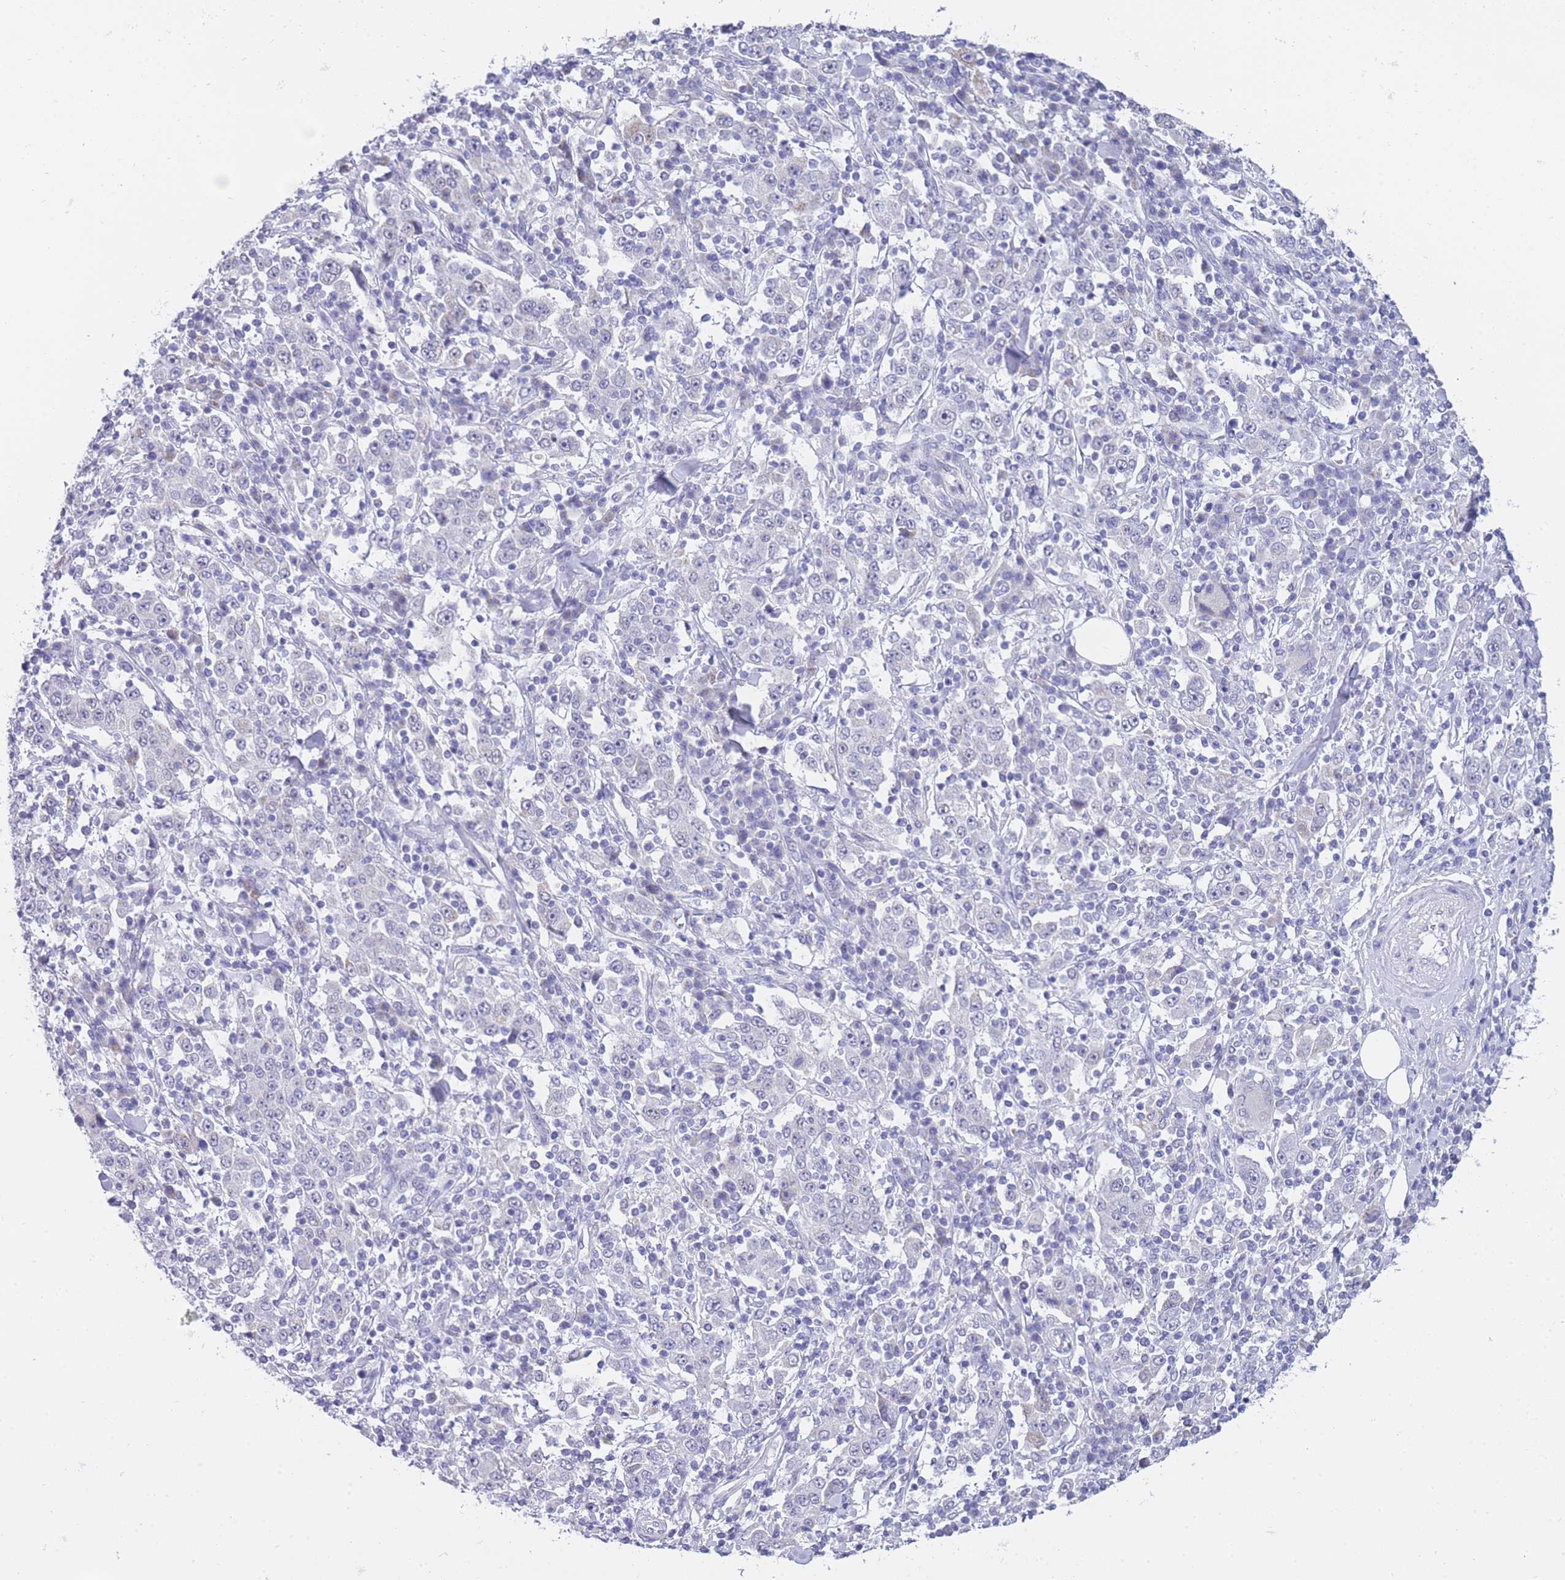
{"staining": {"intensity": "negative", "quantity": "none", "location": "none"}, "tissue": "stomach cancer", "cell_type": "Tumor cells", "image_type": "cancer", "snomed": [{"axis": "morphology", "description": "Normal tissue, NOS"}, {"axis": "morphology", "description": "Adenocarcinoma, NOS"}, {"axis": "topography", "description": "Stomach, upper"}, {"axis": "topography", "description": "Stomach"}], "caption": "Tumor cells show no significant positivity in stomach cancer.", "gene": "FRAT2", "patient": {"sex": "male", "age": 59}}